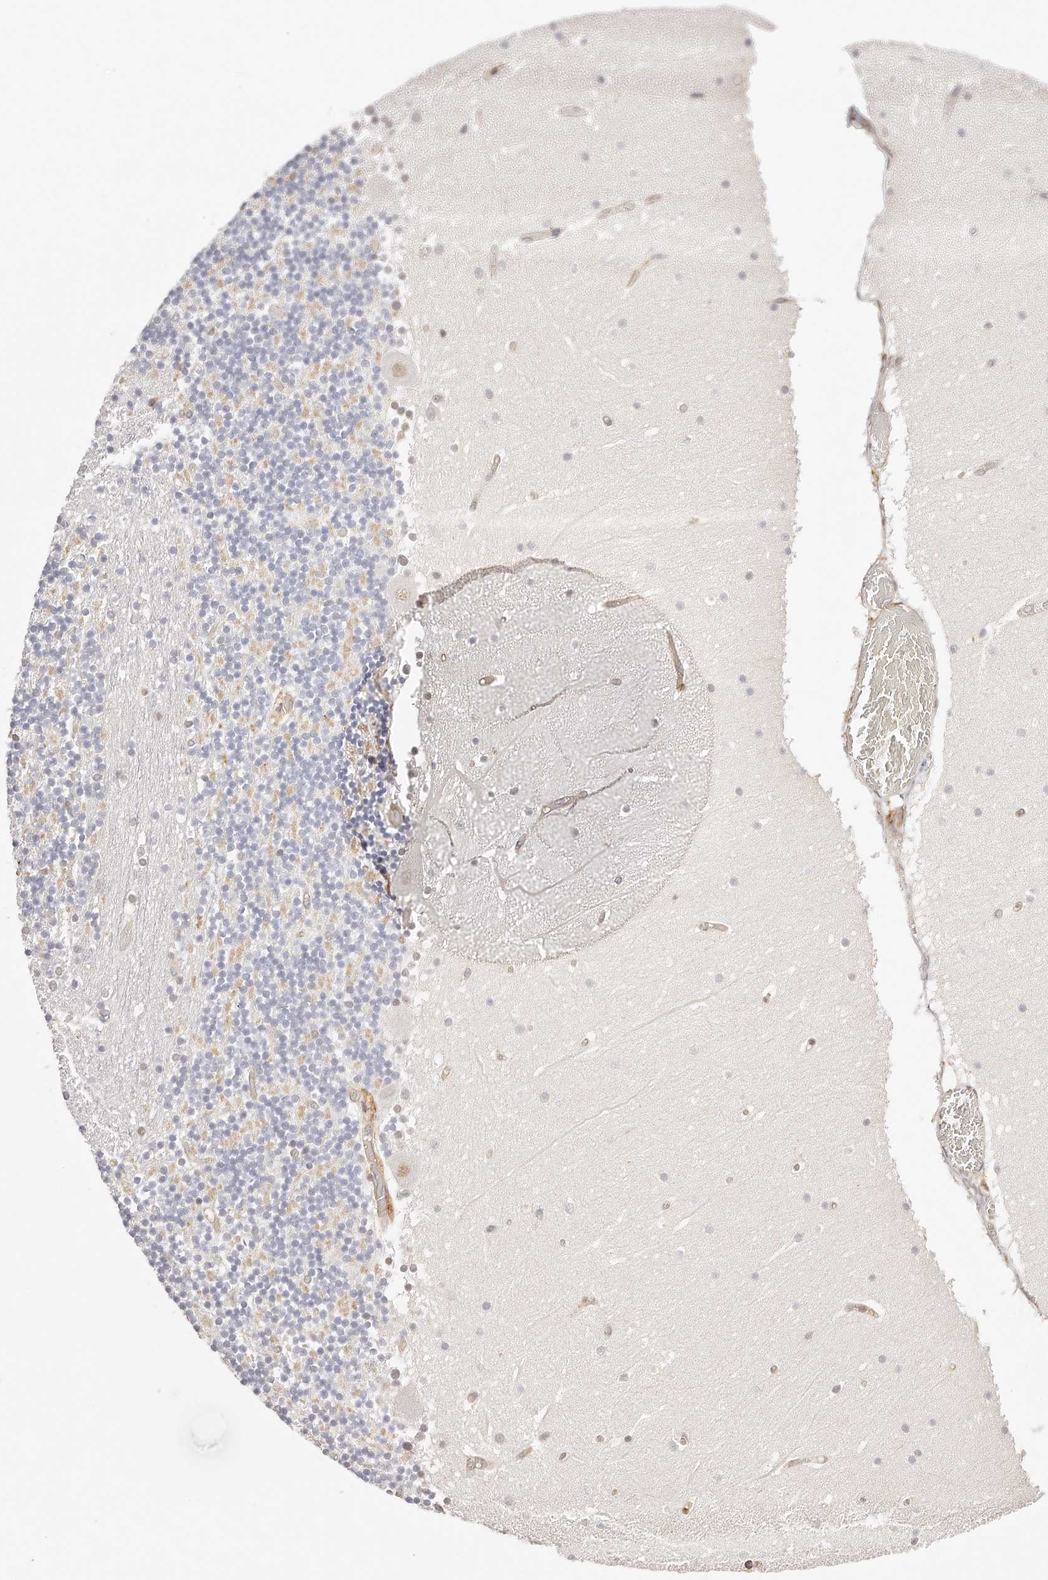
{"staining": {"intensity": "negative", "quantity": "none", "location": "none"}, "tissue": "cerebellum", "cell_type": "Cells in granular layer", "image_type": "normal", "snomed": [{"axis": "morphology", "description": "Normal tissue, NOS"}, {"axis": "topography", "description": "Cerebellum"}], "caption": "Normal cerebellum was stained to show a protein in brown. There is no significant expression in cells in granular layer.", "gene": "SYNC", "patient": {"sex": "female", "age": 28}}